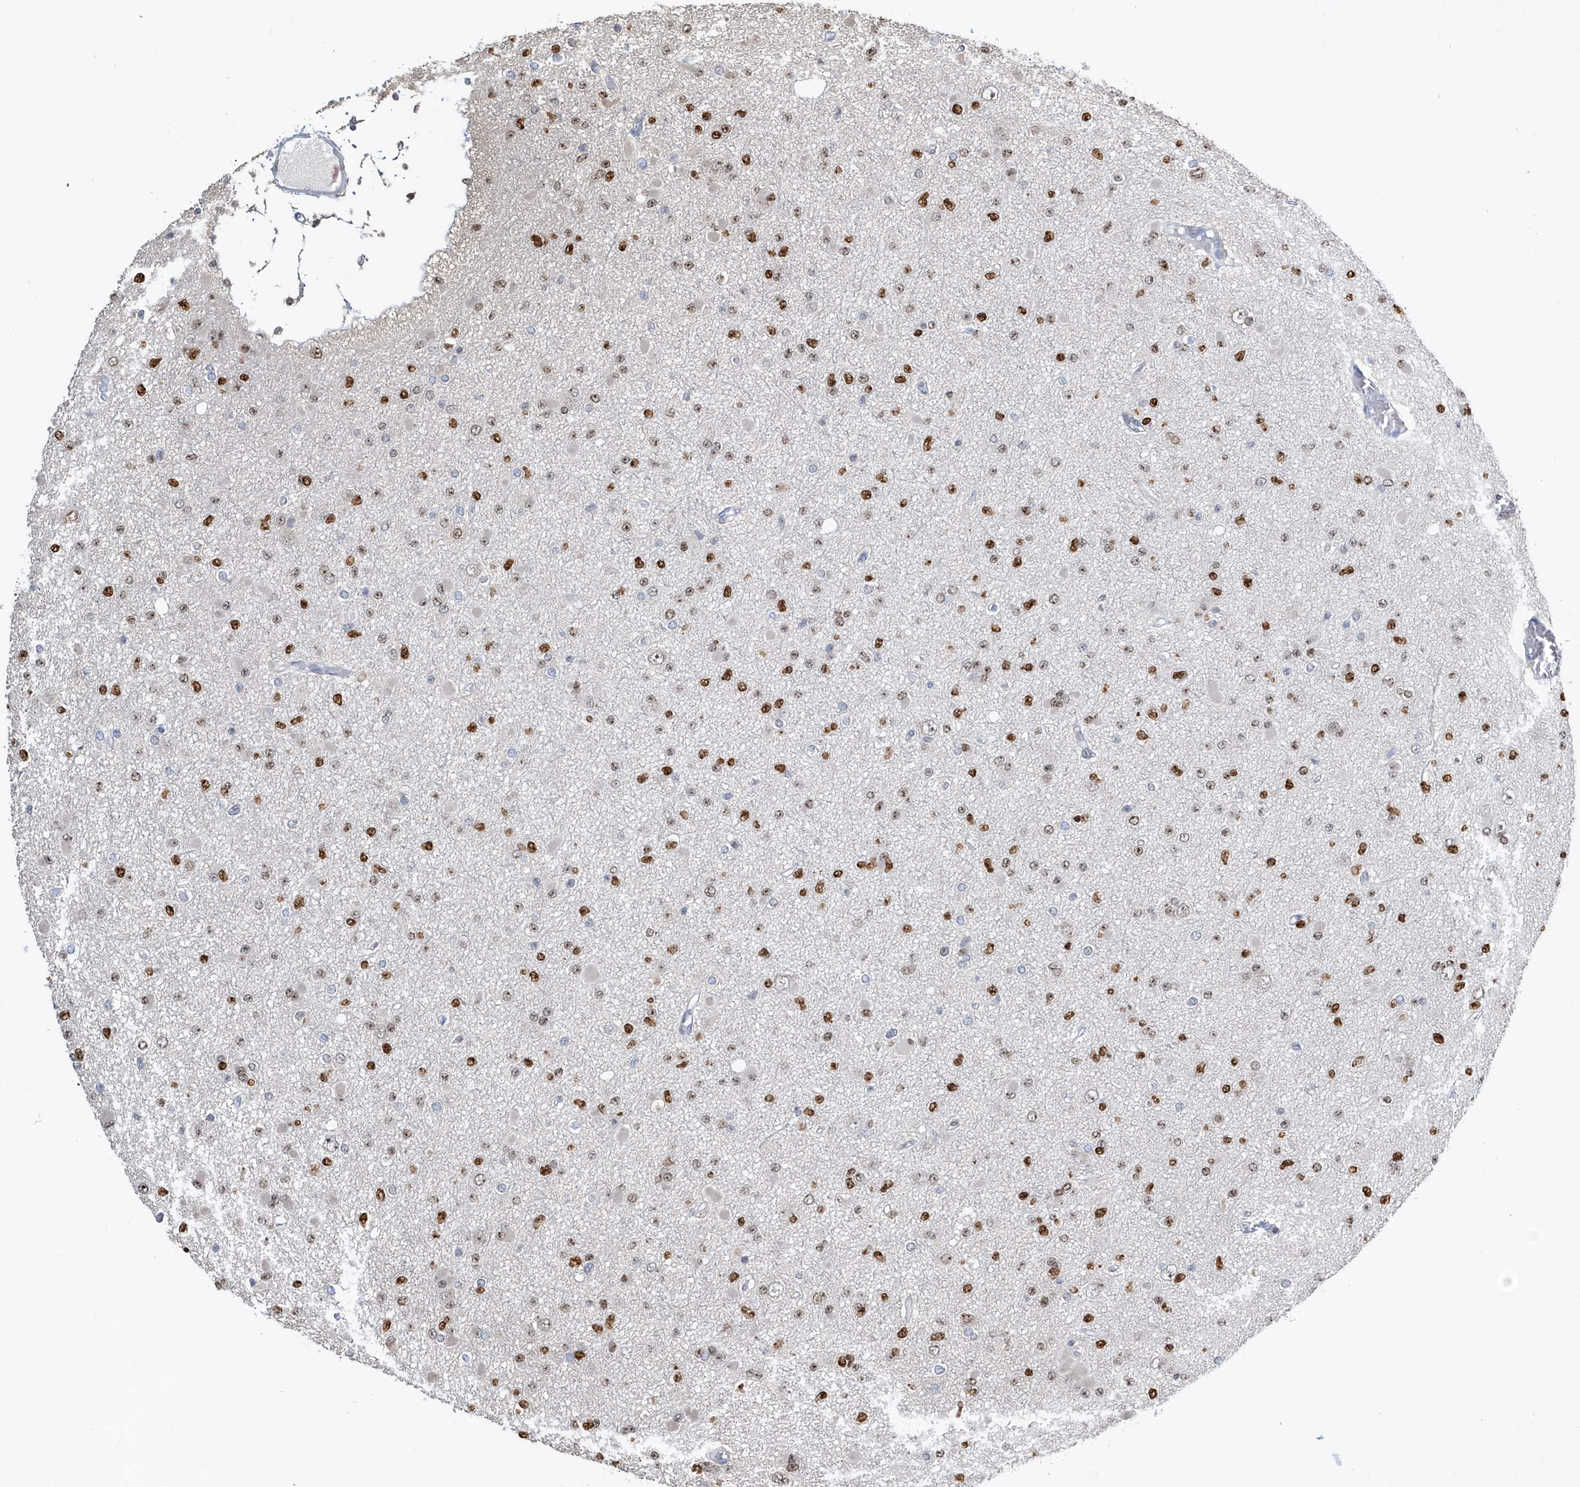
{"staining": {"intensity": "strong", "quantity": "25%-75%", "location": "nuclear"}, "tissue": "glioma", "cell_type": "Tumor cells", "image_type": "cancer", "snomed": [{"axis": "morphology", "description": "Glioma, malignant, Low grade"}, {"axis": "topography", "description": "Brain"}], "caption": "High-magnification brightfield microscopy of glioma stained with DAB (brown) and counterstained with hematoxylin (blue). tumor cells exhibit strong nuclear staining is present in approximately25%-75% of cells. Immunohistochemistry stains the protein of interest in brown and the nuclei are stained blue.", "gene": "MACROH2A2", "patient": {"sex": "female", "age": 22}}